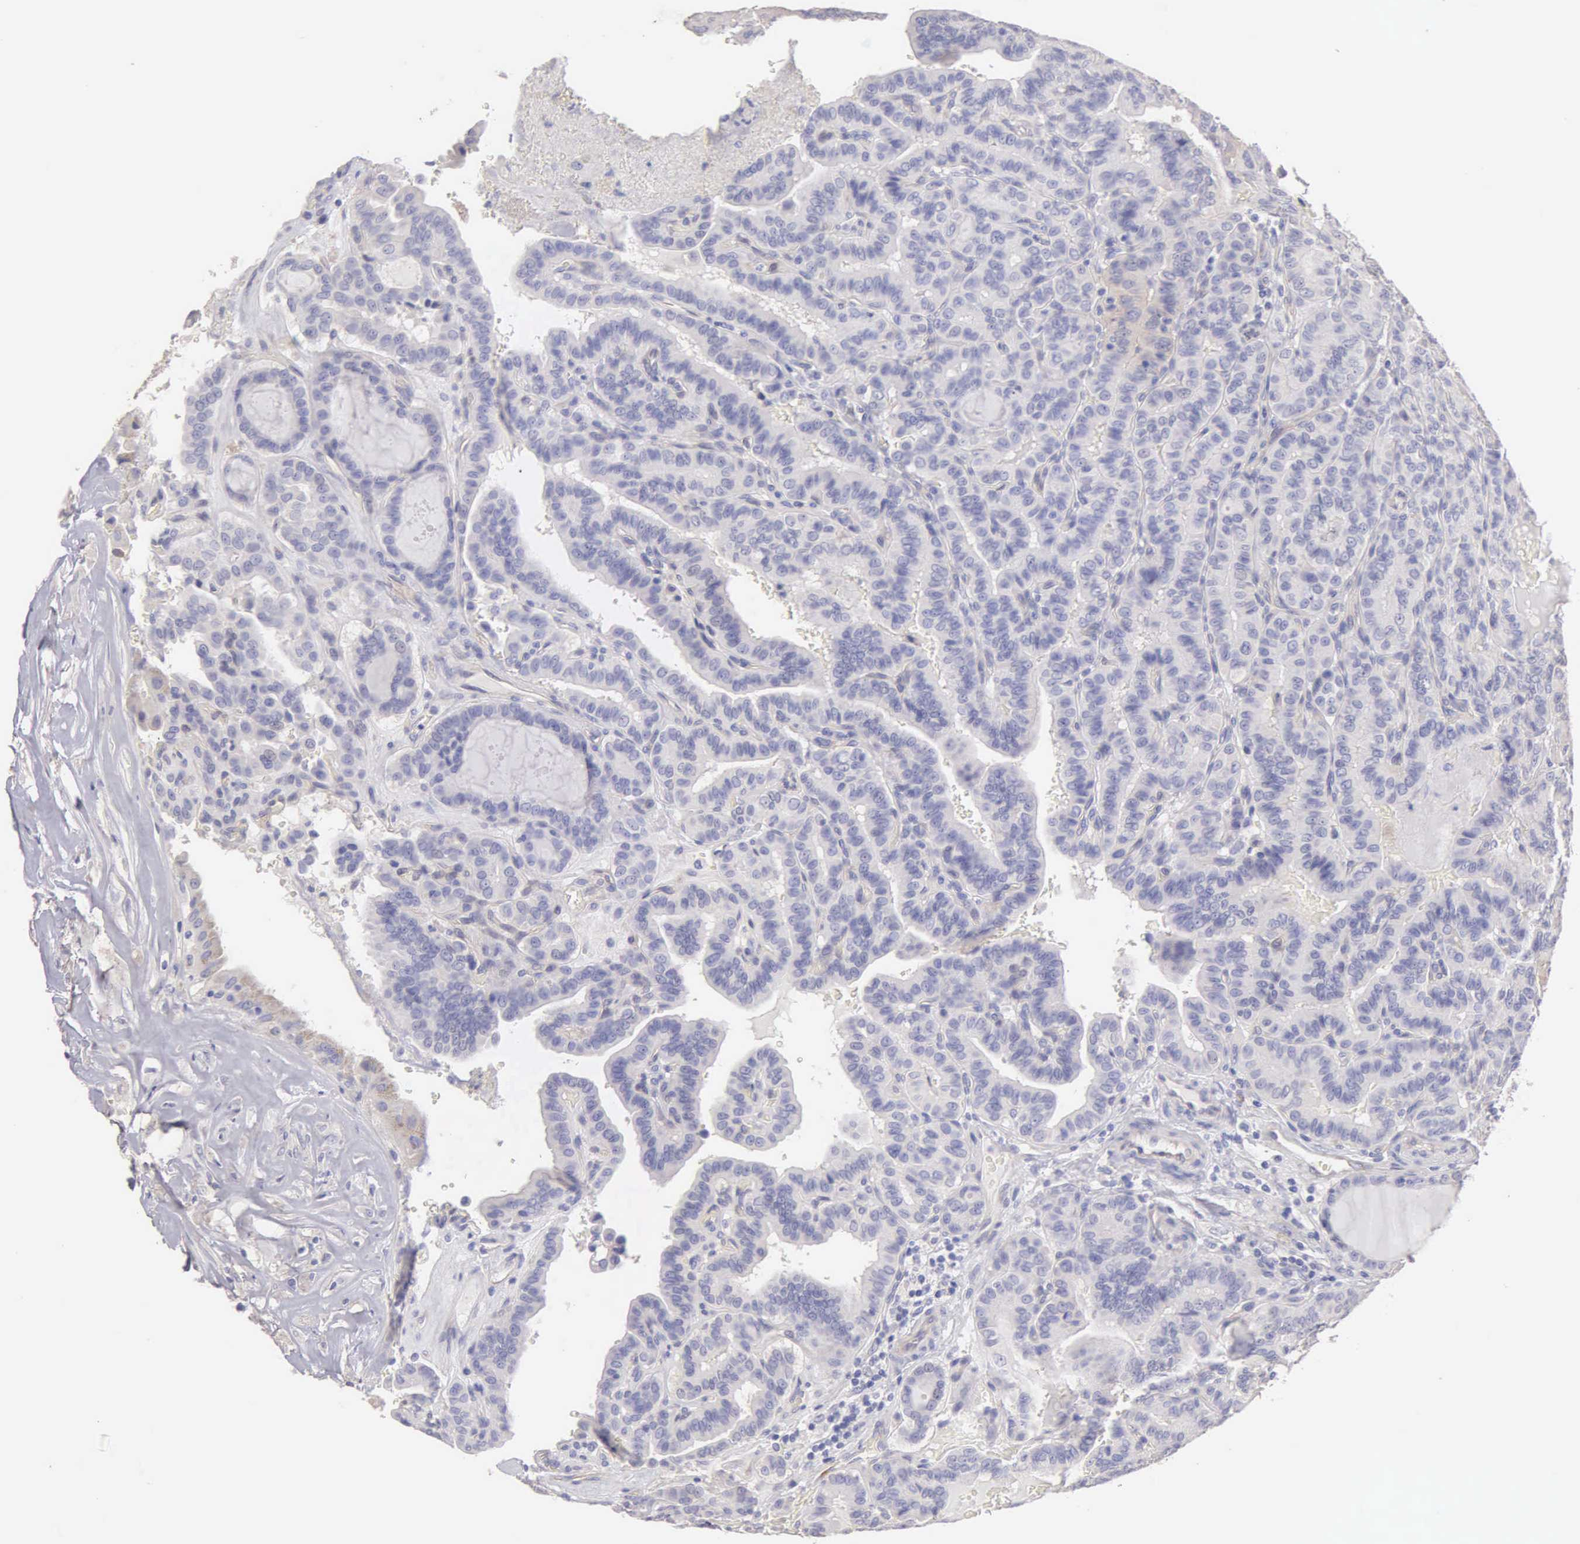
{"staining": {"intensity": "negative", "quantity": "none", "location": "none"}, "tissue": "thyroid cancer", "cell_type": "Tumor cells", "image_type": "cancer", "snomed": [{"axis": "morphology", "description": "Papillary adenocarcinoma, NOS"}, {"axis": "topography", "description": "Thyroid gland"}], "caption": "High power microscopy photomicrograph of an immunohistochemistry histopathology image of thyroid cancer (papillary adenocarcinoma), revealing no significant expression in tumor cells.", "gene": "APP", "patient": {"sex": "male", "age": 87}}